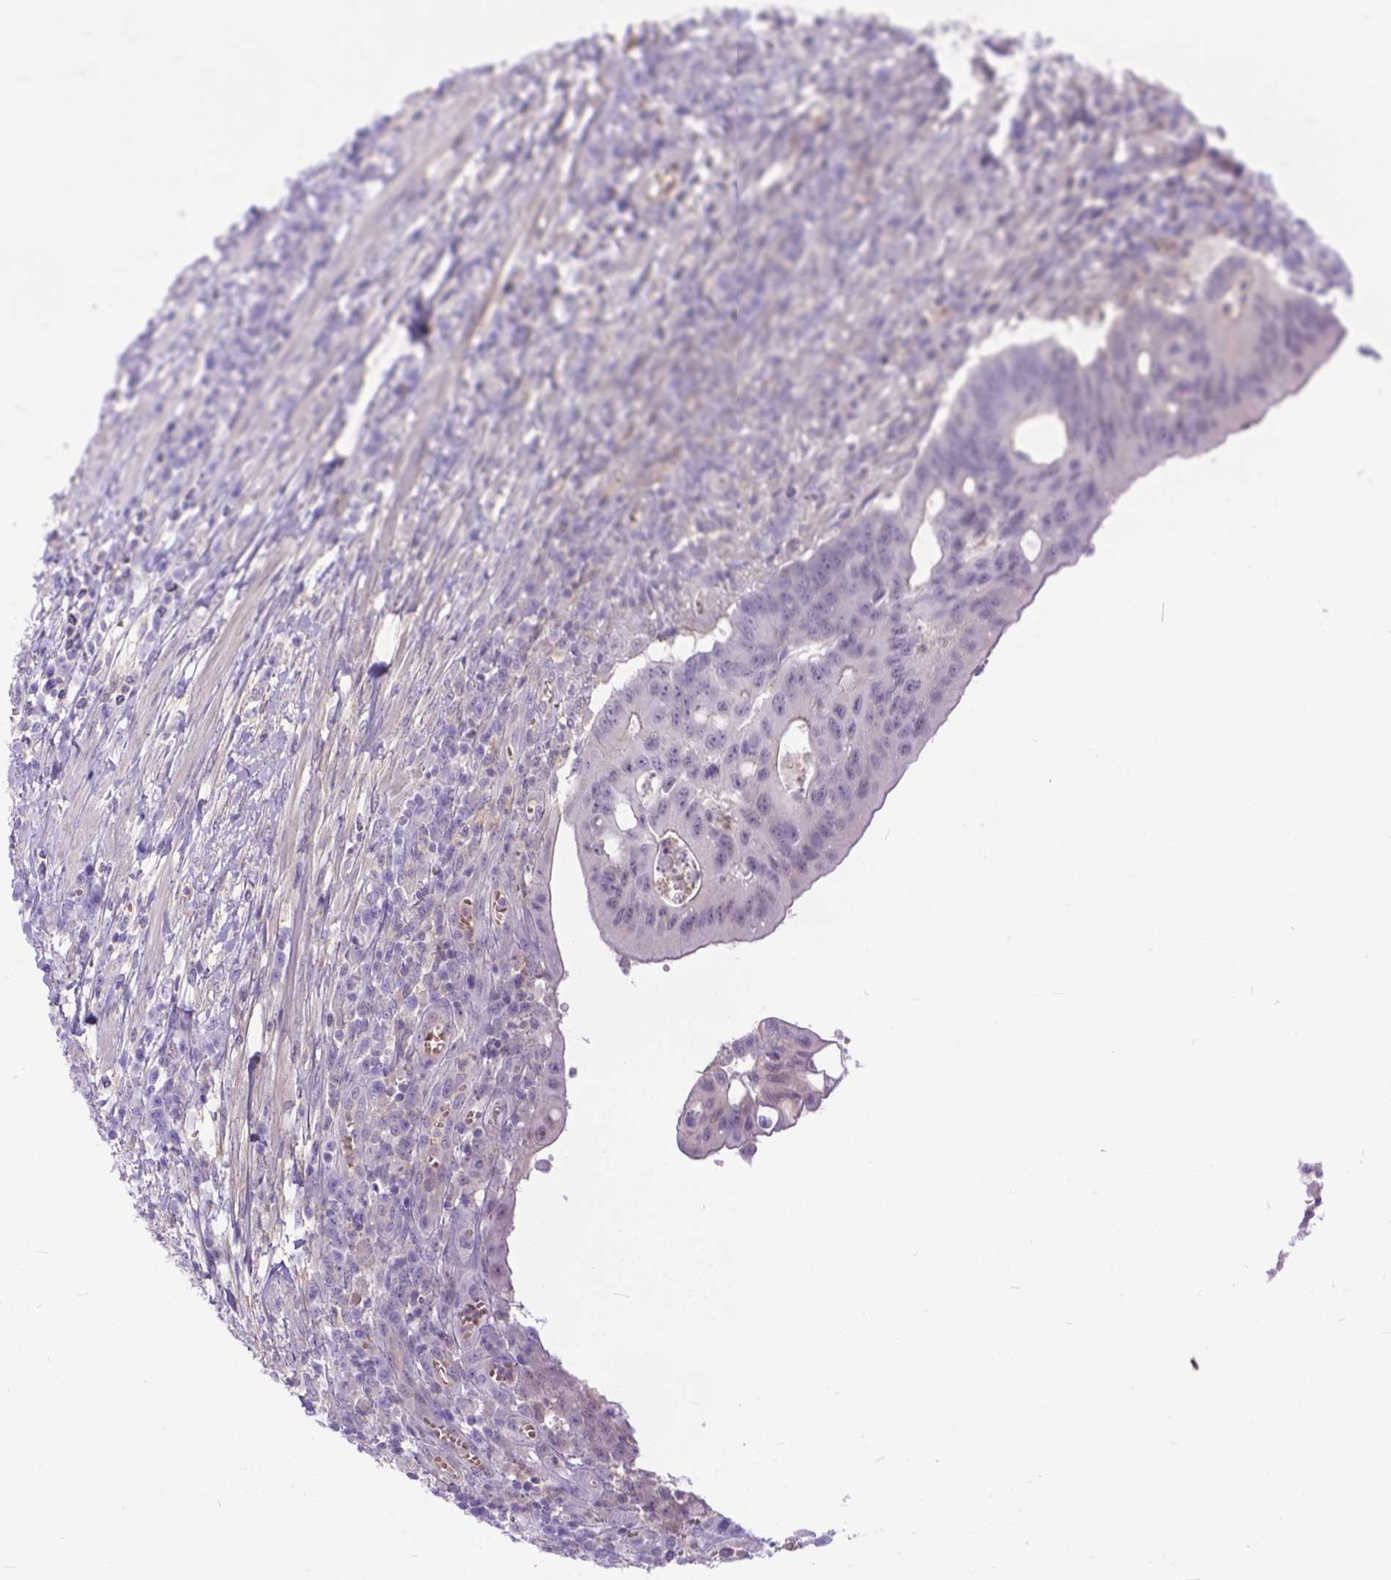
{"staining": {"intensity": "negative", "quantity": "none", "location": "none"}, "tissue": "colorectal cancer", "cell_type": "Tumor cells", "image_type": "cancer", "snomed": [{"axis": "morphology", "description": "Adenocarcinoma, NOS"}, {"axis": "topography", "description": "Colon"}], "caption": "Human colorectal cancer stained for a protein using immunohistochemistry (IHC) shows no positivity in tumor cells.", "gene": "TMEM169", "patient": {"sex": "male", "age": 65}}